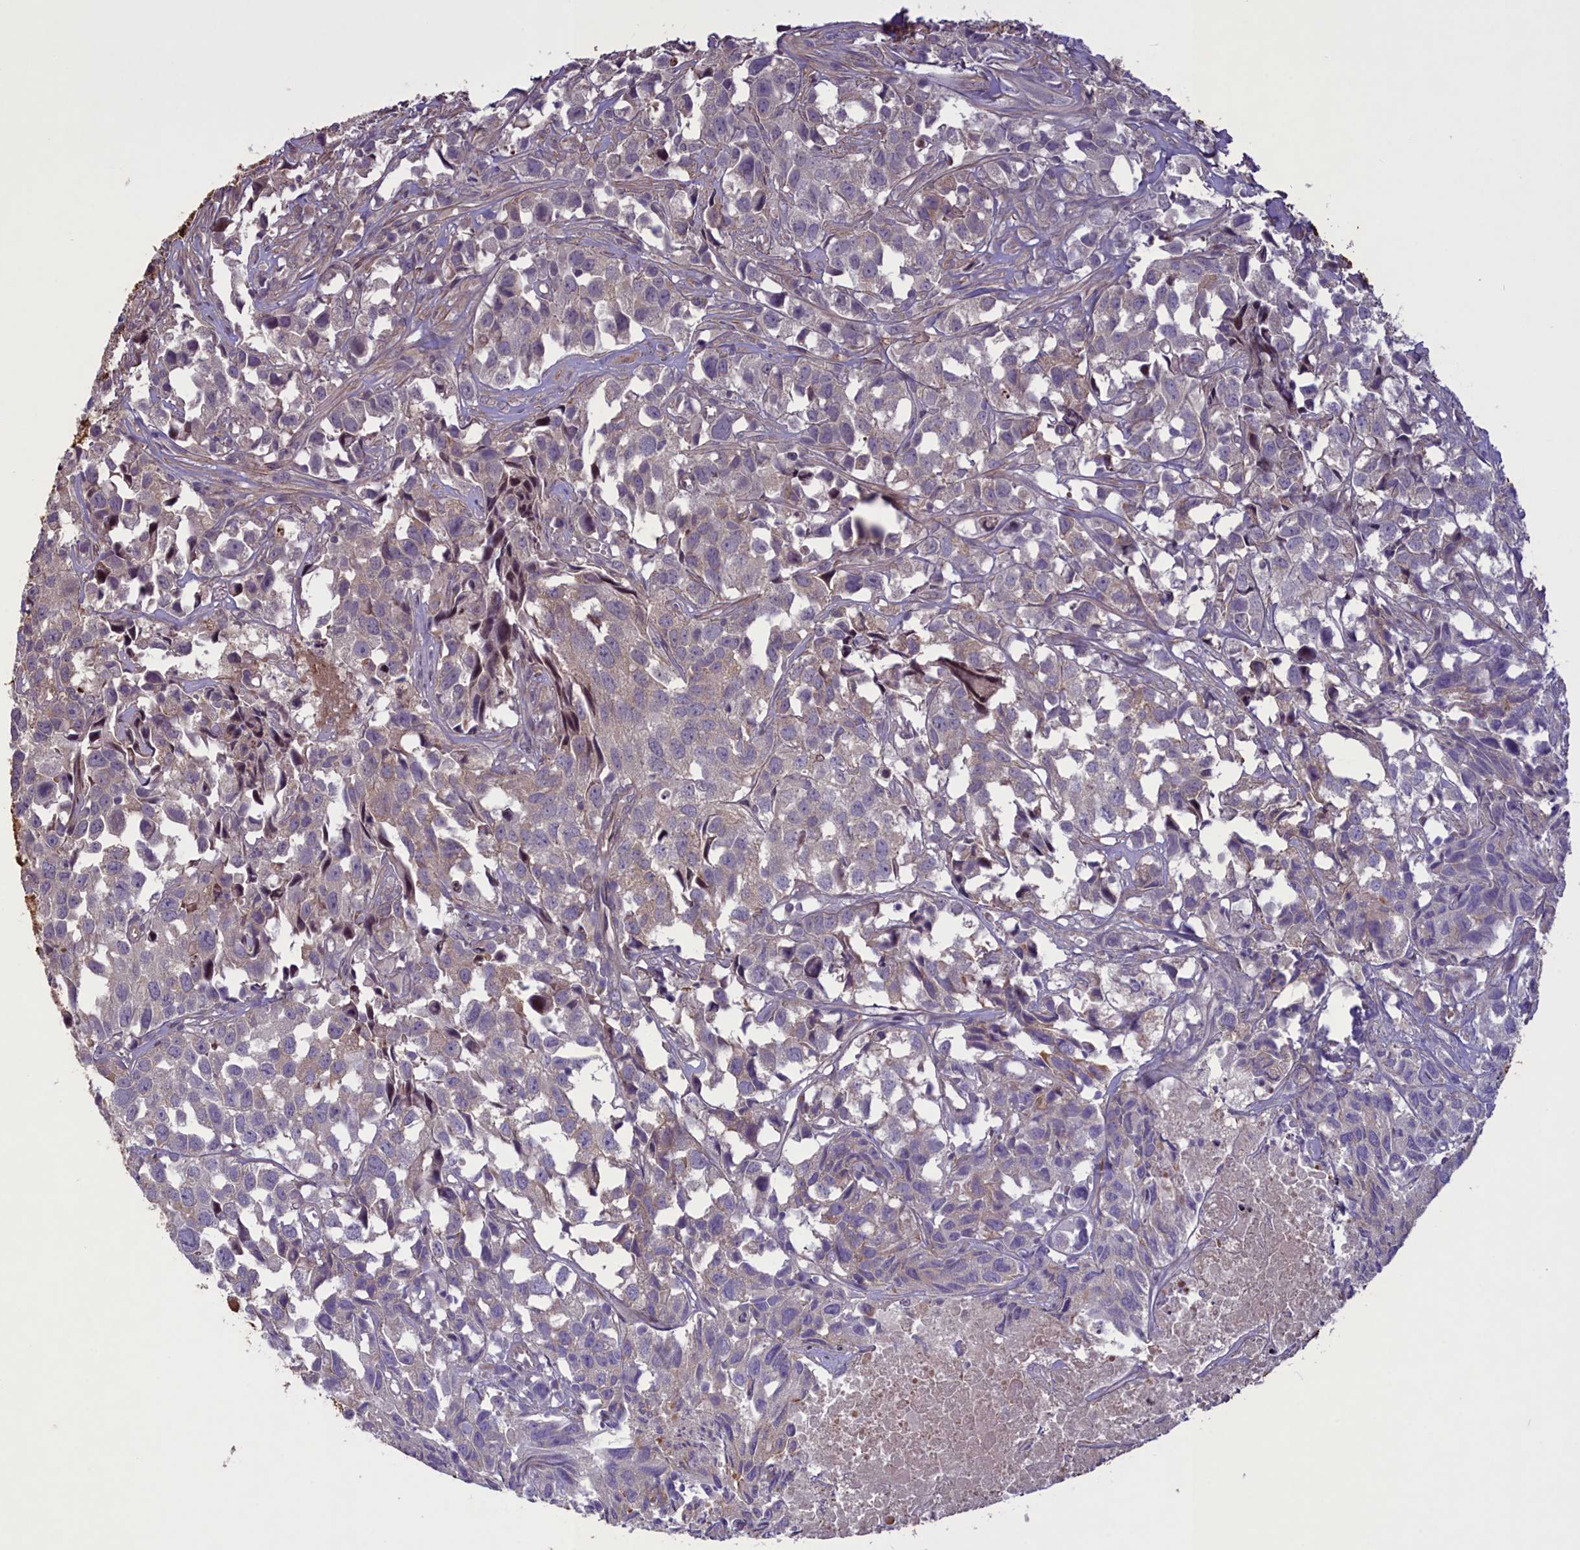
{"staining": {"intensity": "negative", "quantity": "none", "location": "none"}, "tissue": "urothelial cancer", "cell_type": "Tumor cells", "image_type": "cancer", "snomed": [{"axis": "morphology", "description": "Urothelial carcinoma, High grade"}, {"axis": "topography", "description": "Urinary bladder"}], "caption": "Tumor cells are negative for brown protein staining in urothelial cancer.", "gene": "MAN2C1", "patient": {"sex": "female", "age": 75}}